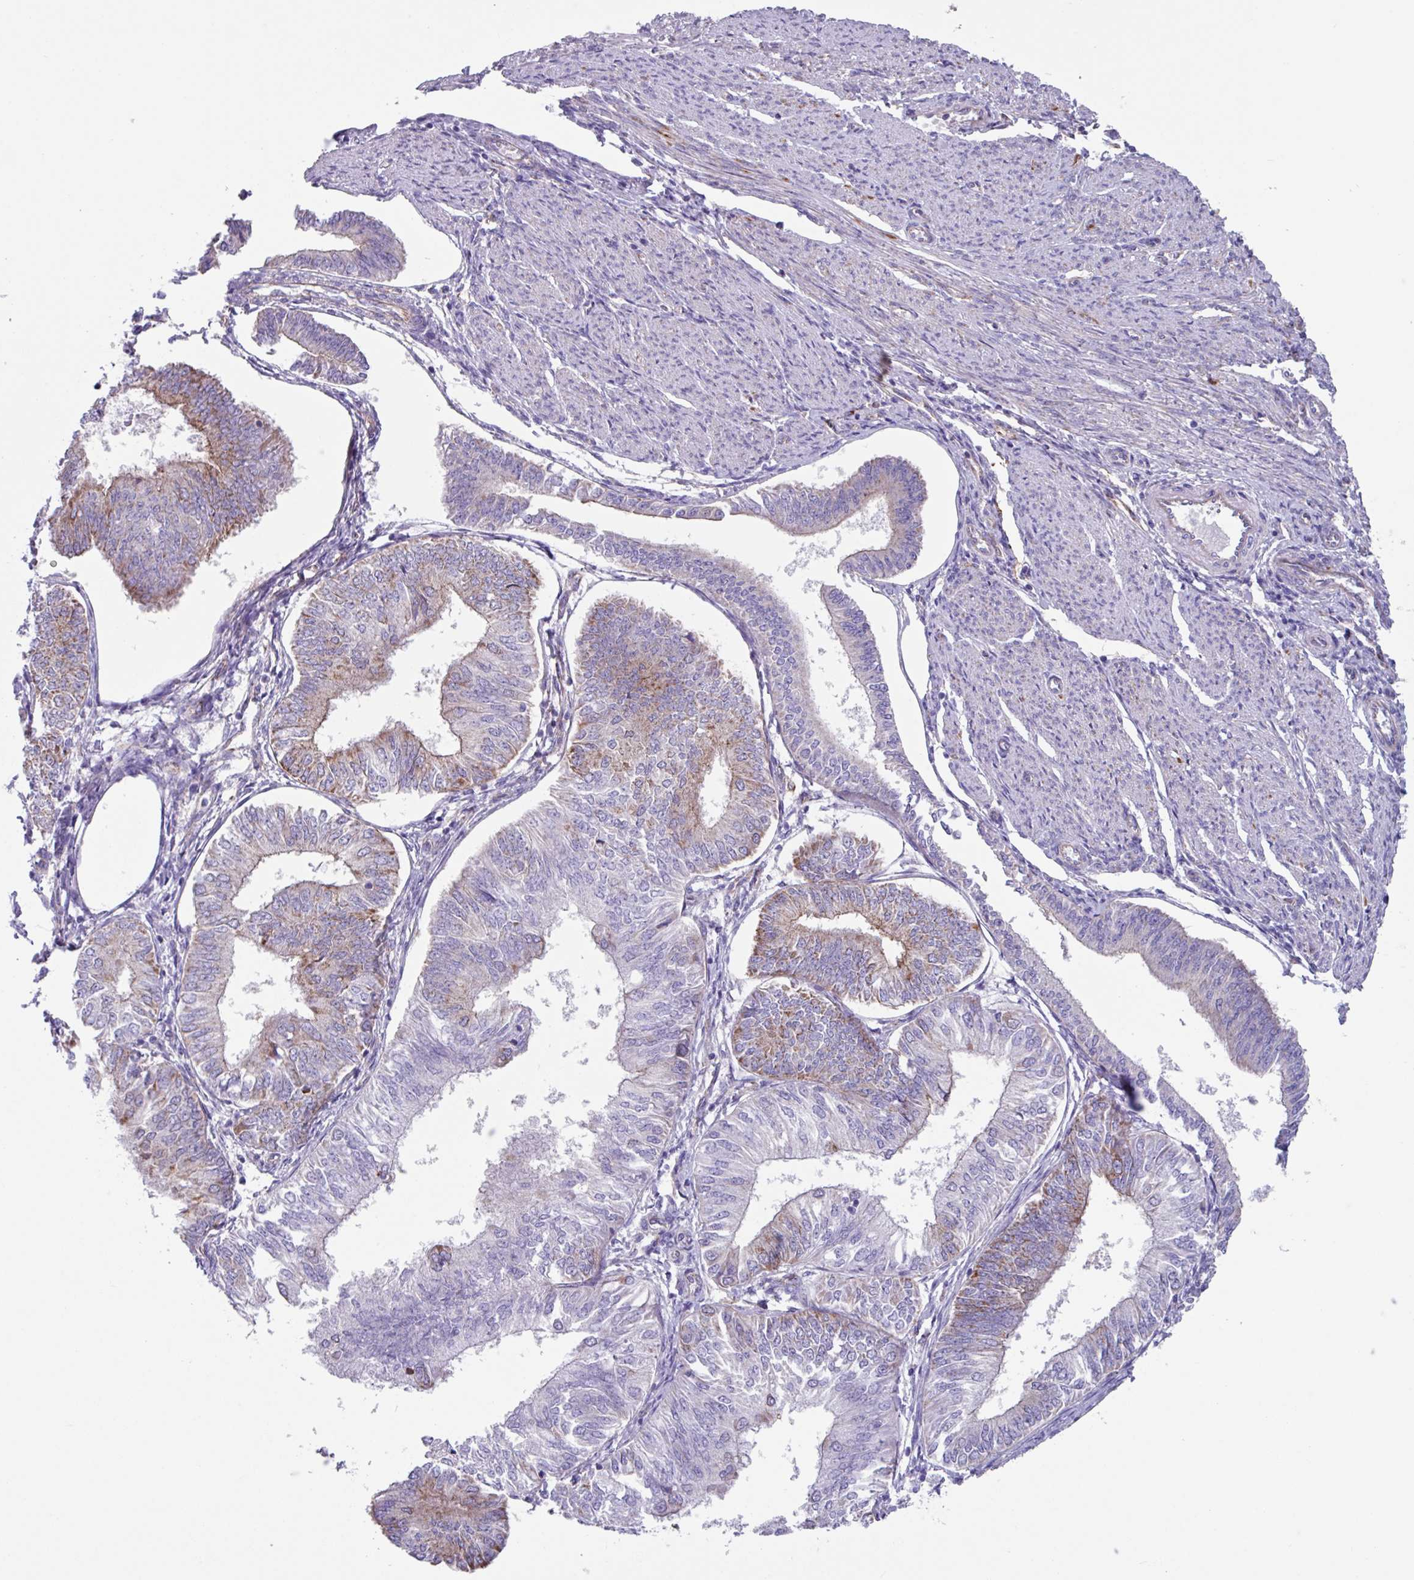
{"staining": {"intensity": "moderate", "quantity": "25%-75%", "location": "cytoplasmic/membranous"}, "tissue": "endometrial cancer", "cell_type": "Tumor cells", "image_type": "cancer", "snomed": [{"axis": "morphology", "description": "Adenocarcinoma, NOS"}, {"axis": "topography", "description": "Endometrium"}], "caption": "Immunohistochemistry of endometrial cancer (adenocarcinoma) exhibits medium levels of moderate cytoplasmic/membranous expression in approximately 25%-75% of tumor cells.", "gene": "OTULIN", "patient": {"sex": "female", "age": 58}}